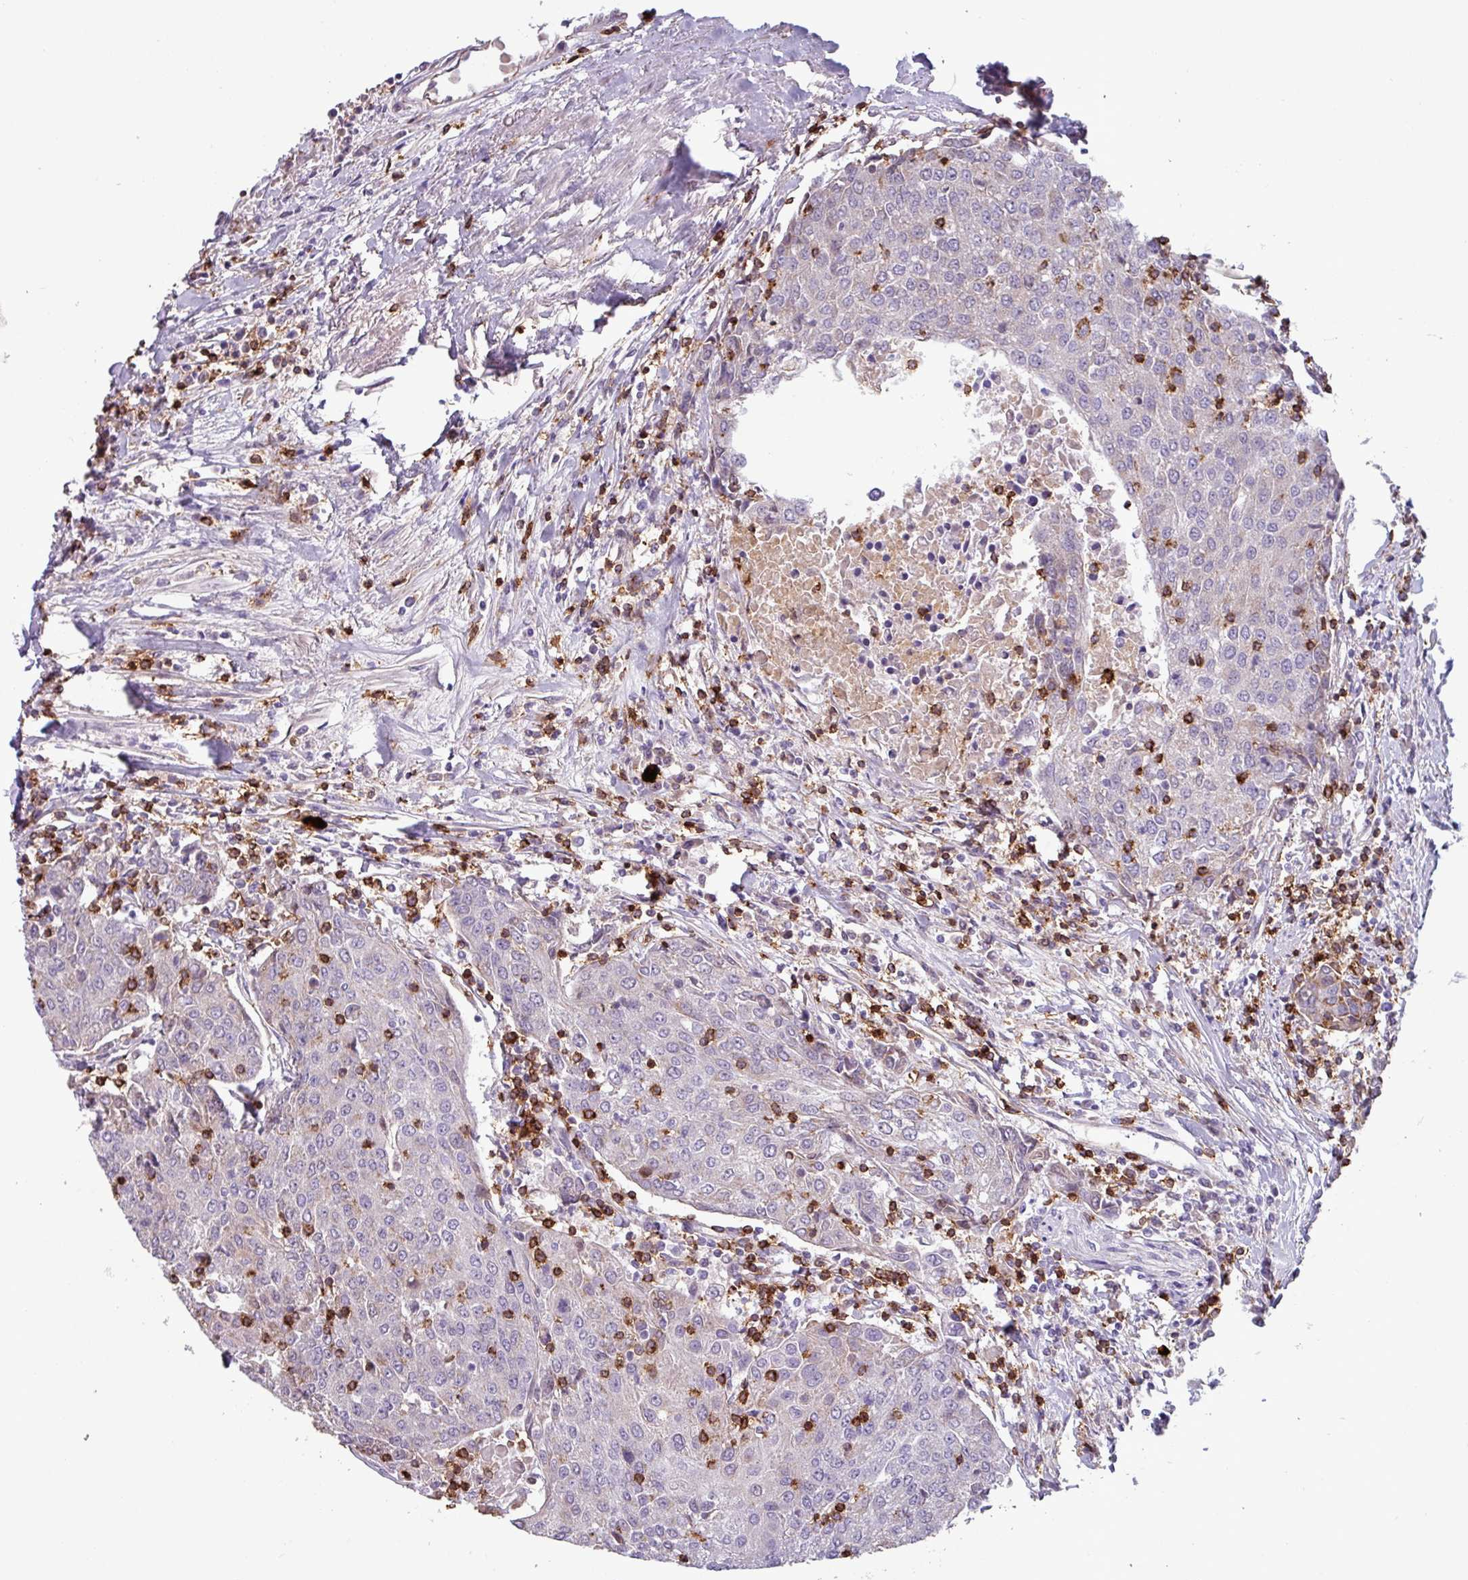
{"staining": {"intensity": "negative", "quantity": "none", "location": "none"}, "tissue": "urothelial cancer", "cell_type": "Tumor cells", "image_type": "cancer", "snomed": [{"axis": "morphology", "description": "Urothelial carcinoma, High grade"}, {"axis": "topography", "description": "Urinary bladder"}], "caption": "The micrograph displays no significant expression in tumor cells of urothelial cancer.", "gene": "CD8A", "patient": {"sex": "female", "age": 85}}